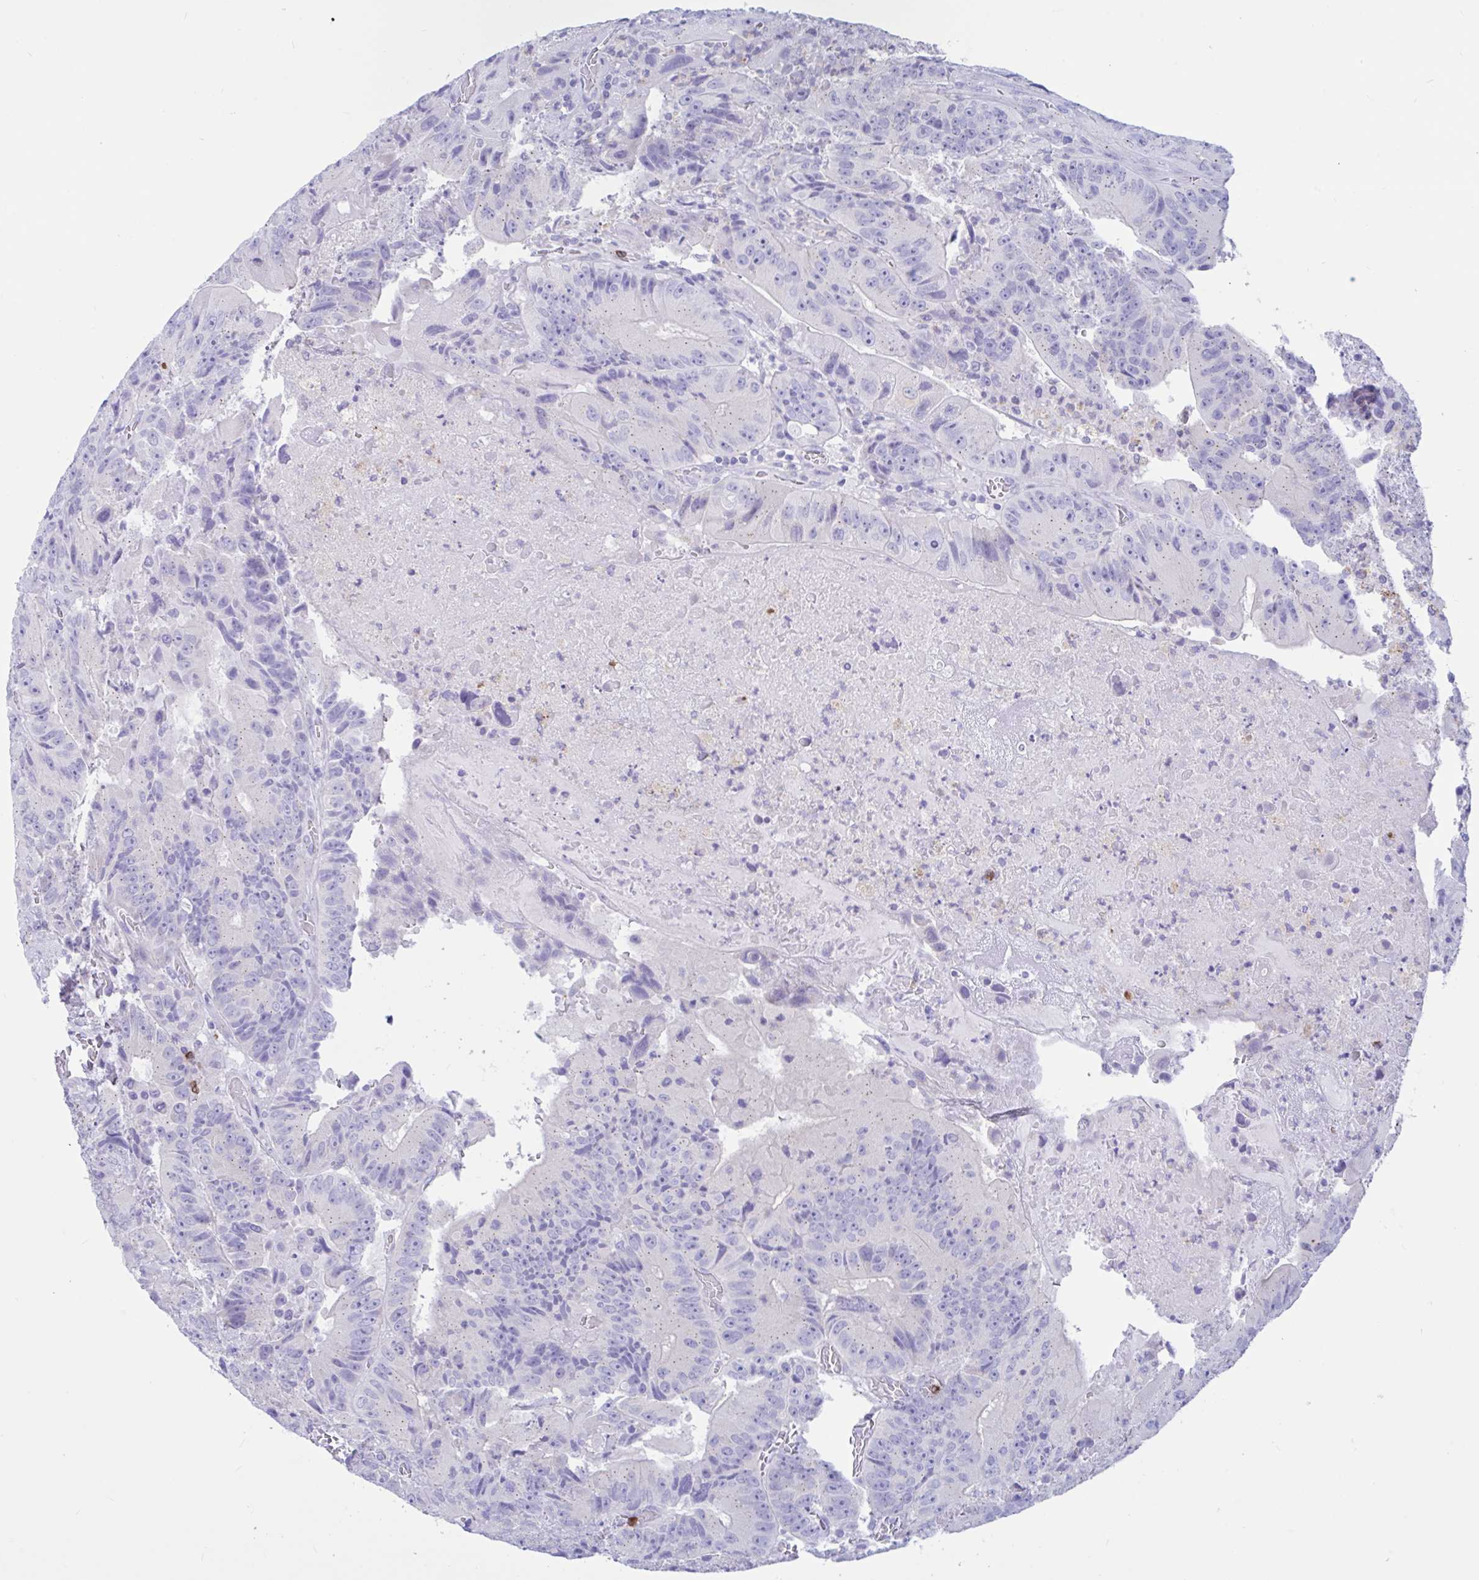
{"staining": {"intensity": "weak", "quantity": "<25%", "location": "cytoplasmic/membranous"}, "tissue": "colorectal cancer", "cell_type": "Tumor cells", "image_type": "cancer", "snomed": [{"axis": "morphology", "description": "Adenocarcinoma, NOS"}, {"axis": "topography", "description": "Colon"}], "caption": "The IHC histopathology image has no significant staining in tumor cells of colorectal cancer (adenocarcinoma) tissue.", "gene": "RNASE3", "patient": {"sex": "female", "age": 86}}